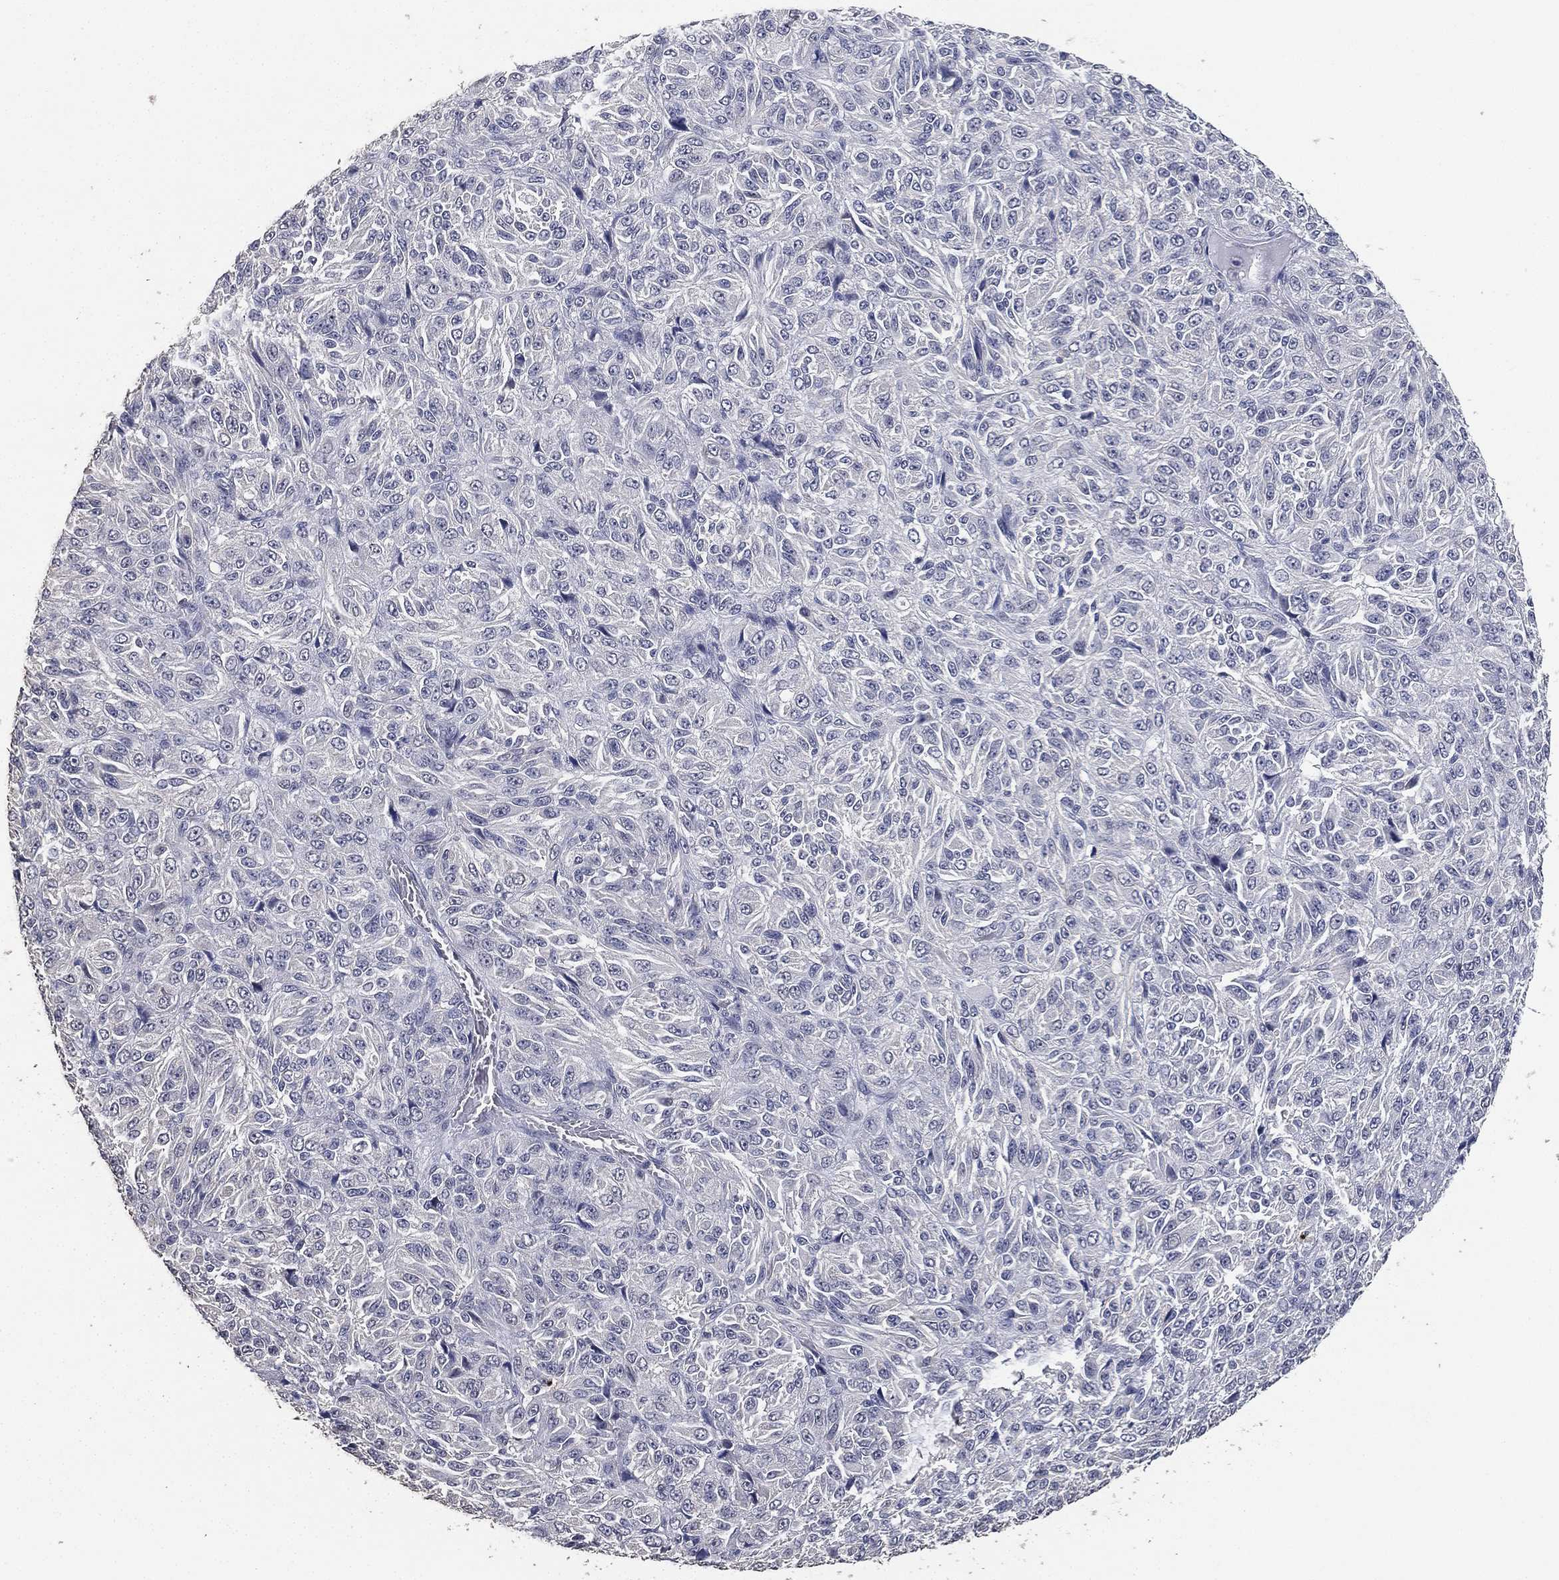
{"staining": {"intensity": "negative", "quantity": "none", "location": "none"}, "tissue": "melanoma", "cell_type": "Tumor cells", "image_type": "cancer", "snomed": [{"axis": "morphology", "description": "Malignant melanoma, Metastatic site"}, {"axis": "topography", "description": "Brain"}], "caption": "A high-resolution photomicrograph shows immunohistochemistry (IHC) staining of melanoma, which demonstrates no significant expression in tumor cells. Nuclei are stained in blue.", "gene": "DSG1", "patient": {"sex": "female", "age": 56}}